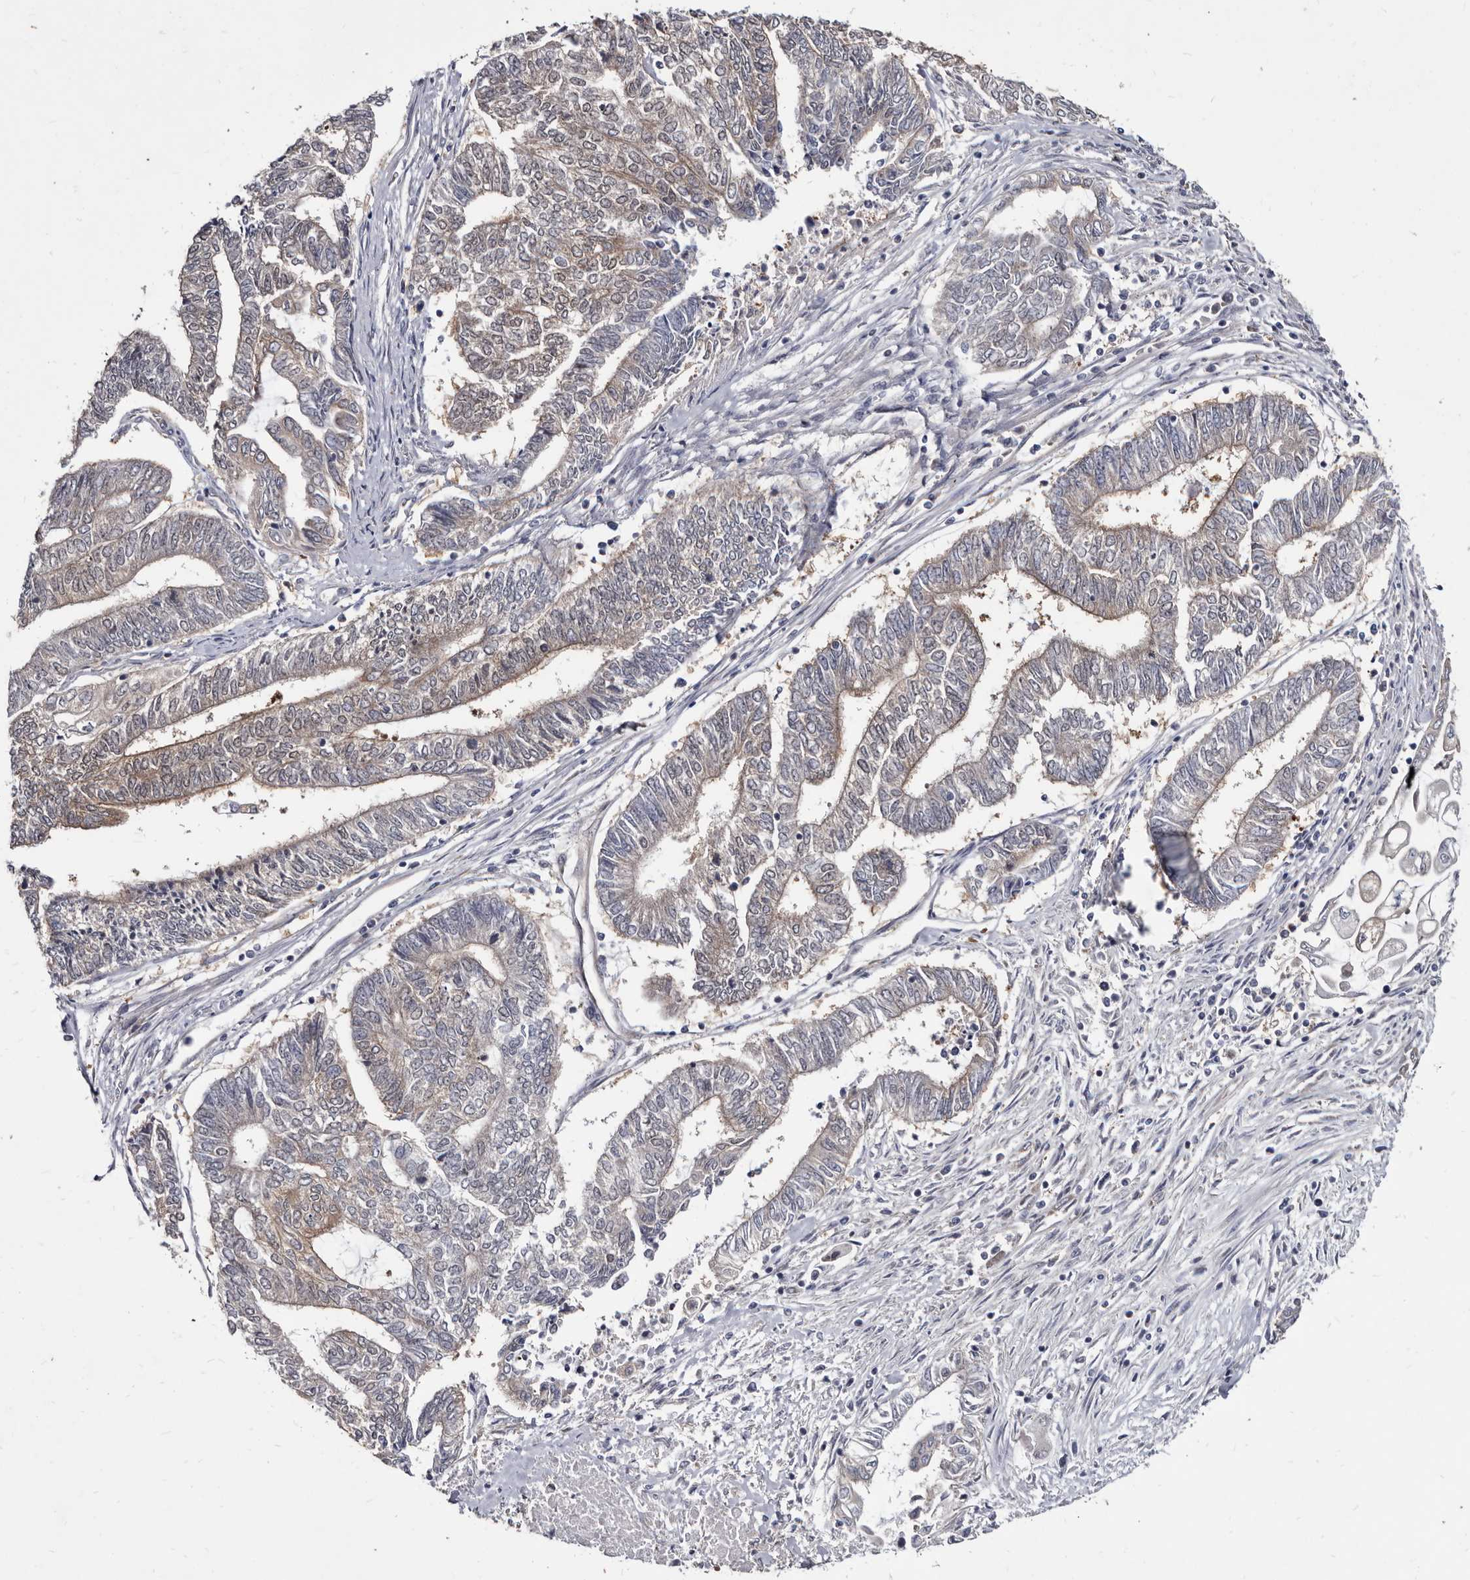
{"staining": {"intensity": "weak", "quantity": "<25%", "location": "cytoplasmic/membranous"}, "tissue": "endometrial cancer", "cell_type": "Tumor cells", "image_type": "cancer", "snomed": [{"axis": "morphology", "description": "Adenocarcinoma, NOS"}, {"axis": "topography", "description": "Uterus"}, {"axis": "topography", "description": "Endometrium"}], "caption": "Human adenocarcinoma (endometrial) stained for a protein using immunohistochemistry (IHC) exhibits no expression in tumor cells.", "gene": "ABCF2", "patient": {"sex": "female", "age": 70}}